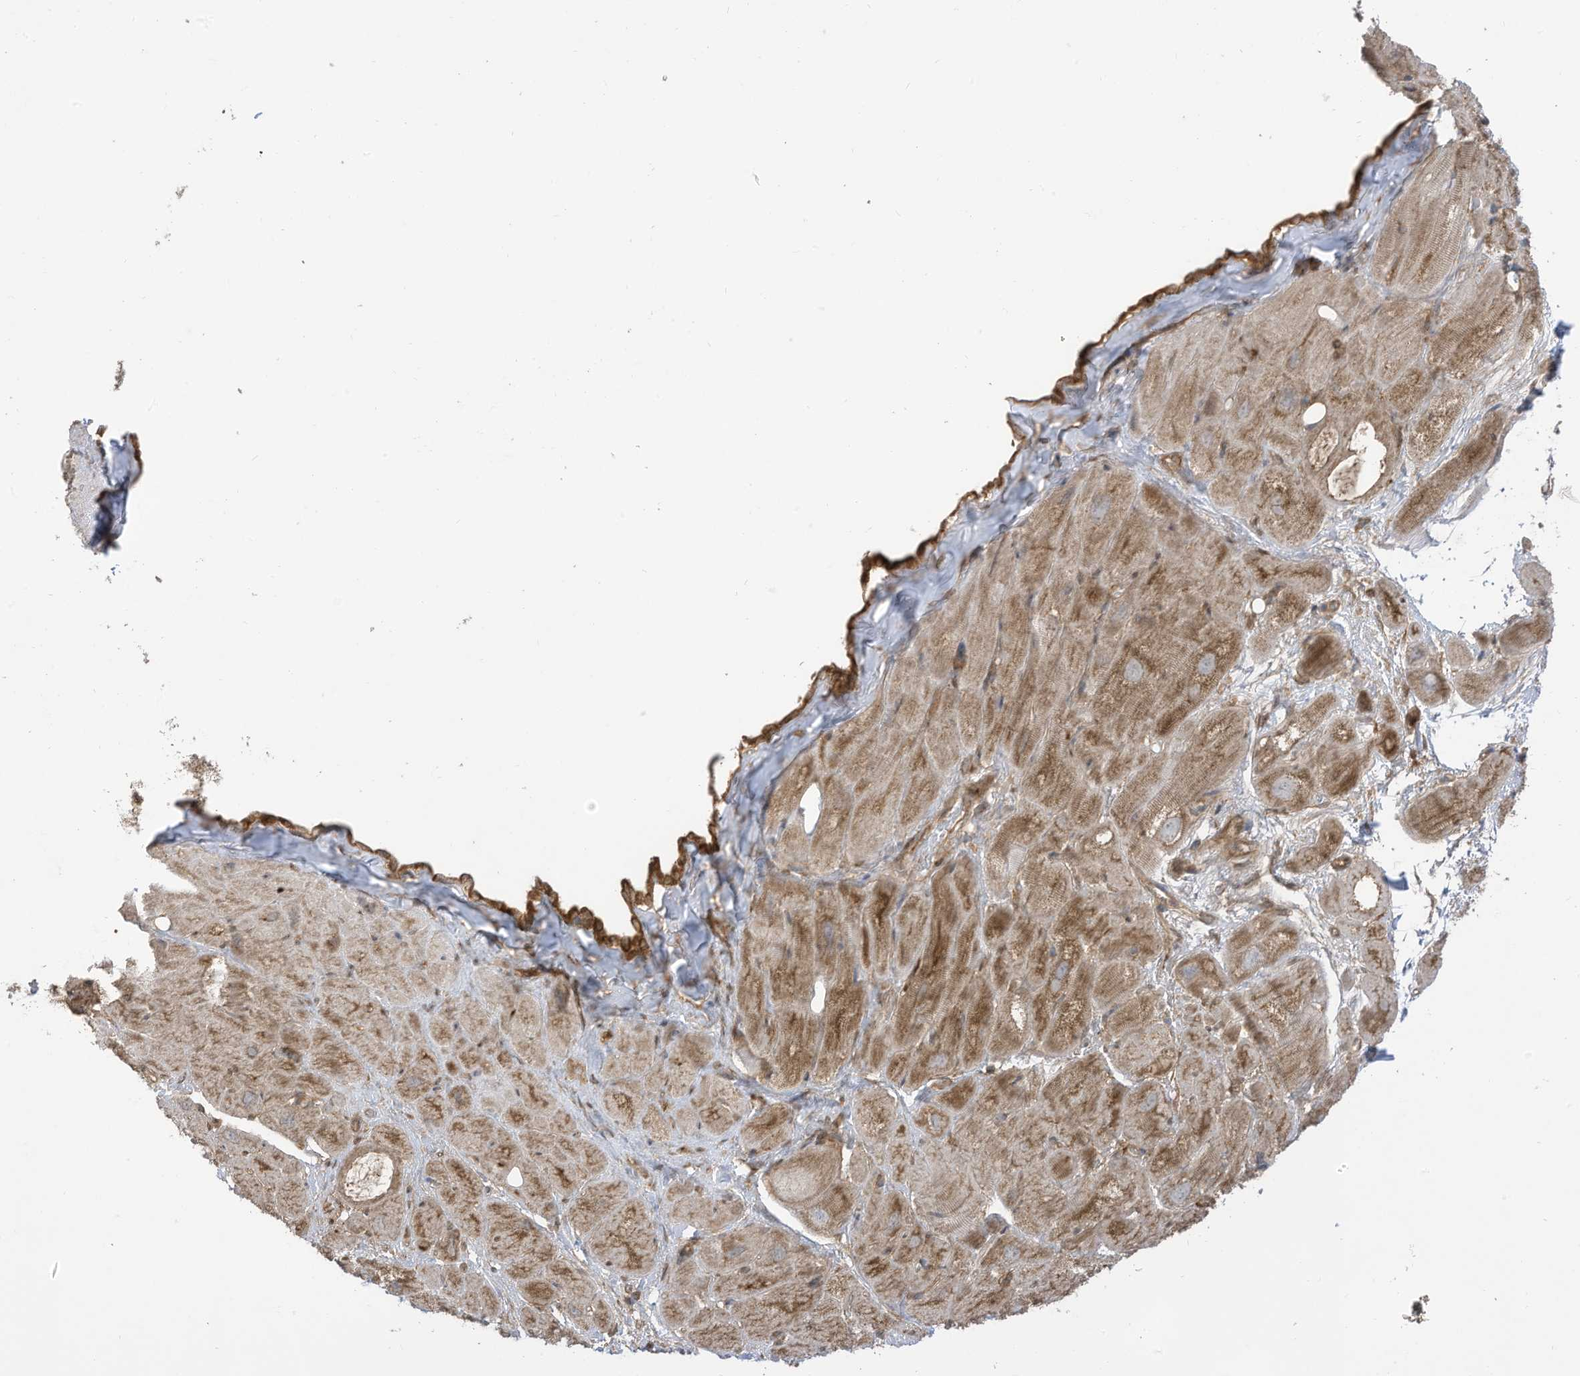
{"staining": {"intensity": "moderate", "quantity": ">75%", "location": "cytoplasmic/membranous"}, "tissue": "heart muscle", "cell_type": "Cardiomyocytes", "image_type": "normal", "snomed": [{"axis": "morphology", "description": "Normal tissue, NOS"}, {"axis": "topography", "description": "Heart"}], "caption": "Immunohistochemistry (DAB (3,3'-diaminobenzidine)) staining of normal human heart muscle exhibits moderate cytoplasmic/membranous protein positivity in approximately >75% of cardiomyocytes.", "gene": "REPS1", "patient": {"sex": "male", "age": 50}}